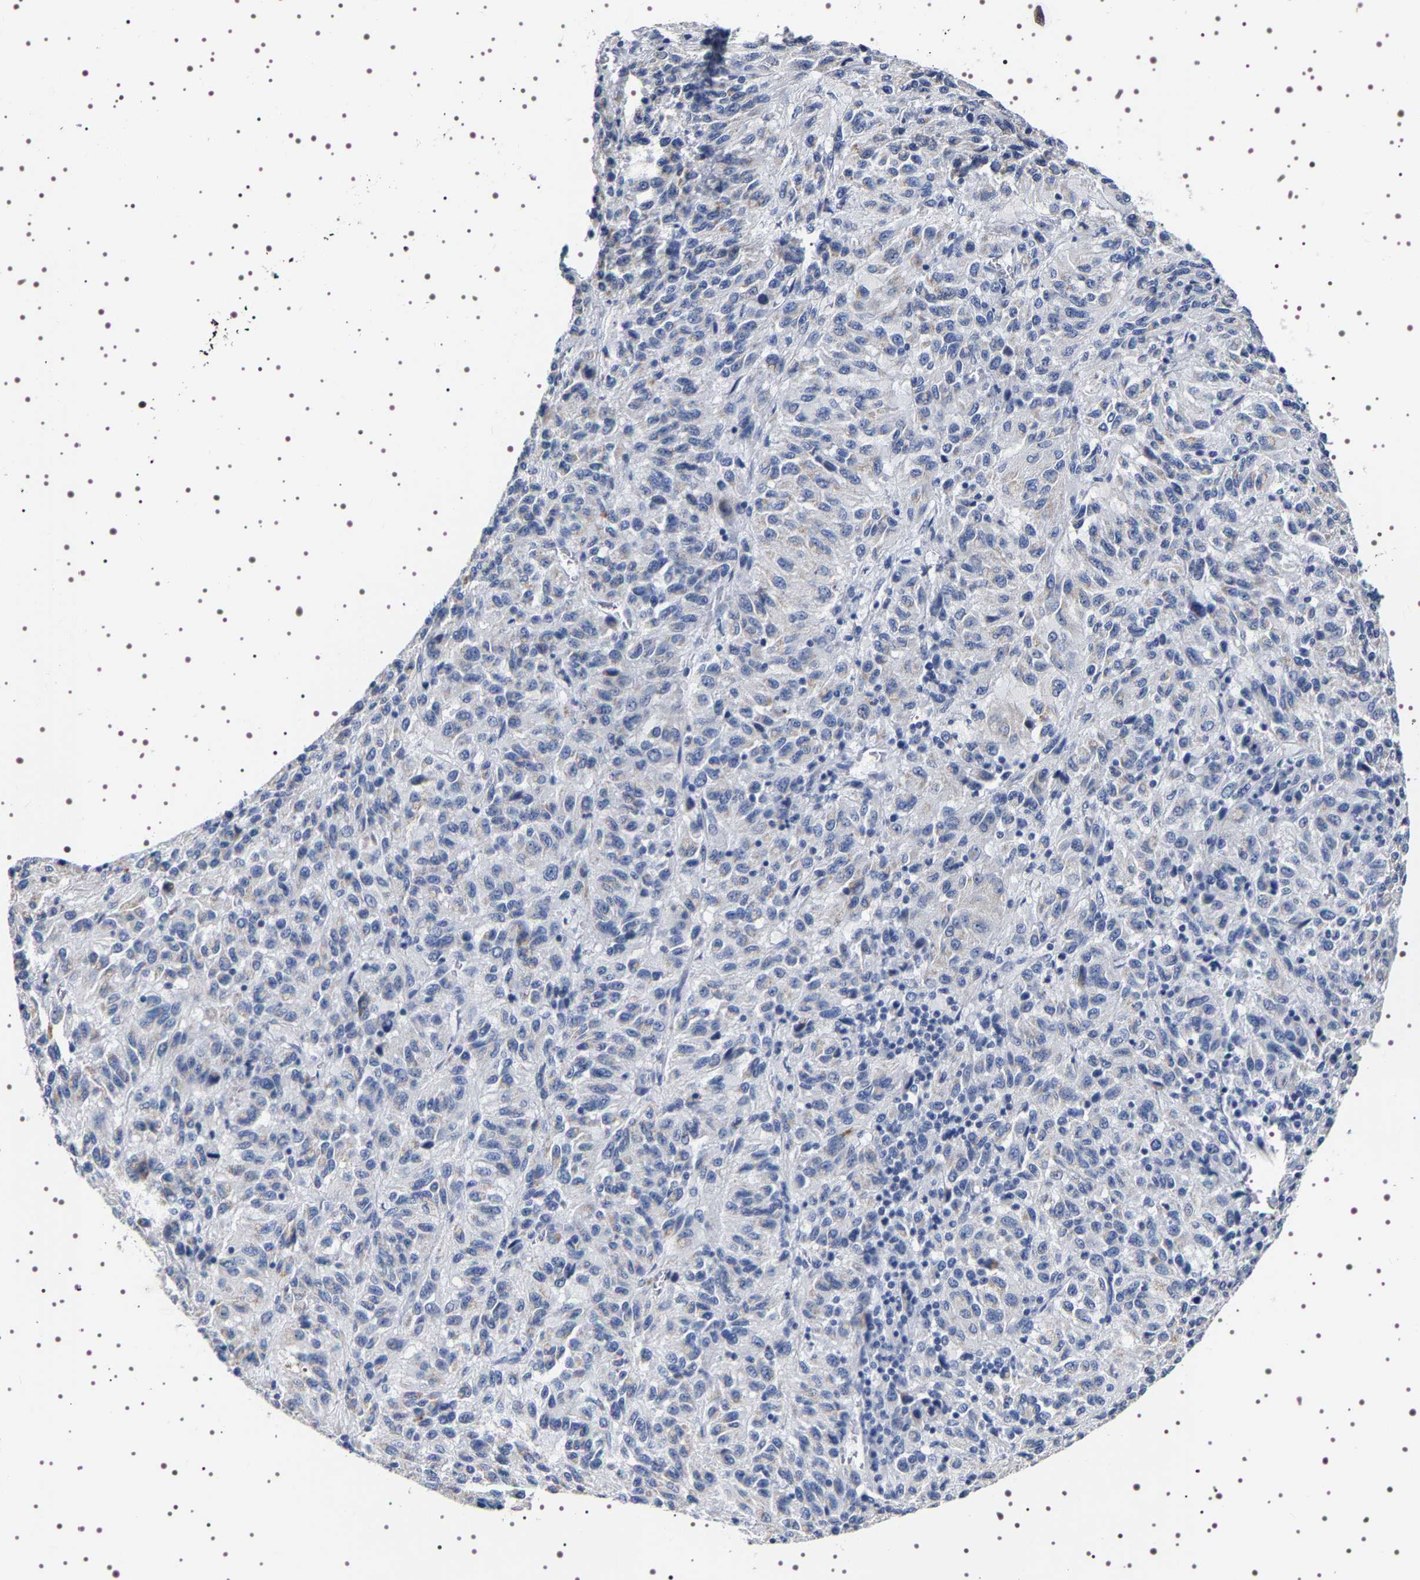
{"staining": {"intensity": "negative", "quantity": "none", "location": "none"}, "tissue": "melanoma", "cell_type": "Tumor cells", "image_type": "cancer", "snomed": [{"axis": "morphology", "description": "Malignant melanoma, Metastatic site"}, {"axis": "topography", "description": "Lung"}], "caption": "Malignant melanoma (metastatic site) was stained to show a protein in brown. There is no significant positivity in tumor cells.", "gene": "UBQLN3", "patient": {"sex": "male", "age": 64}}